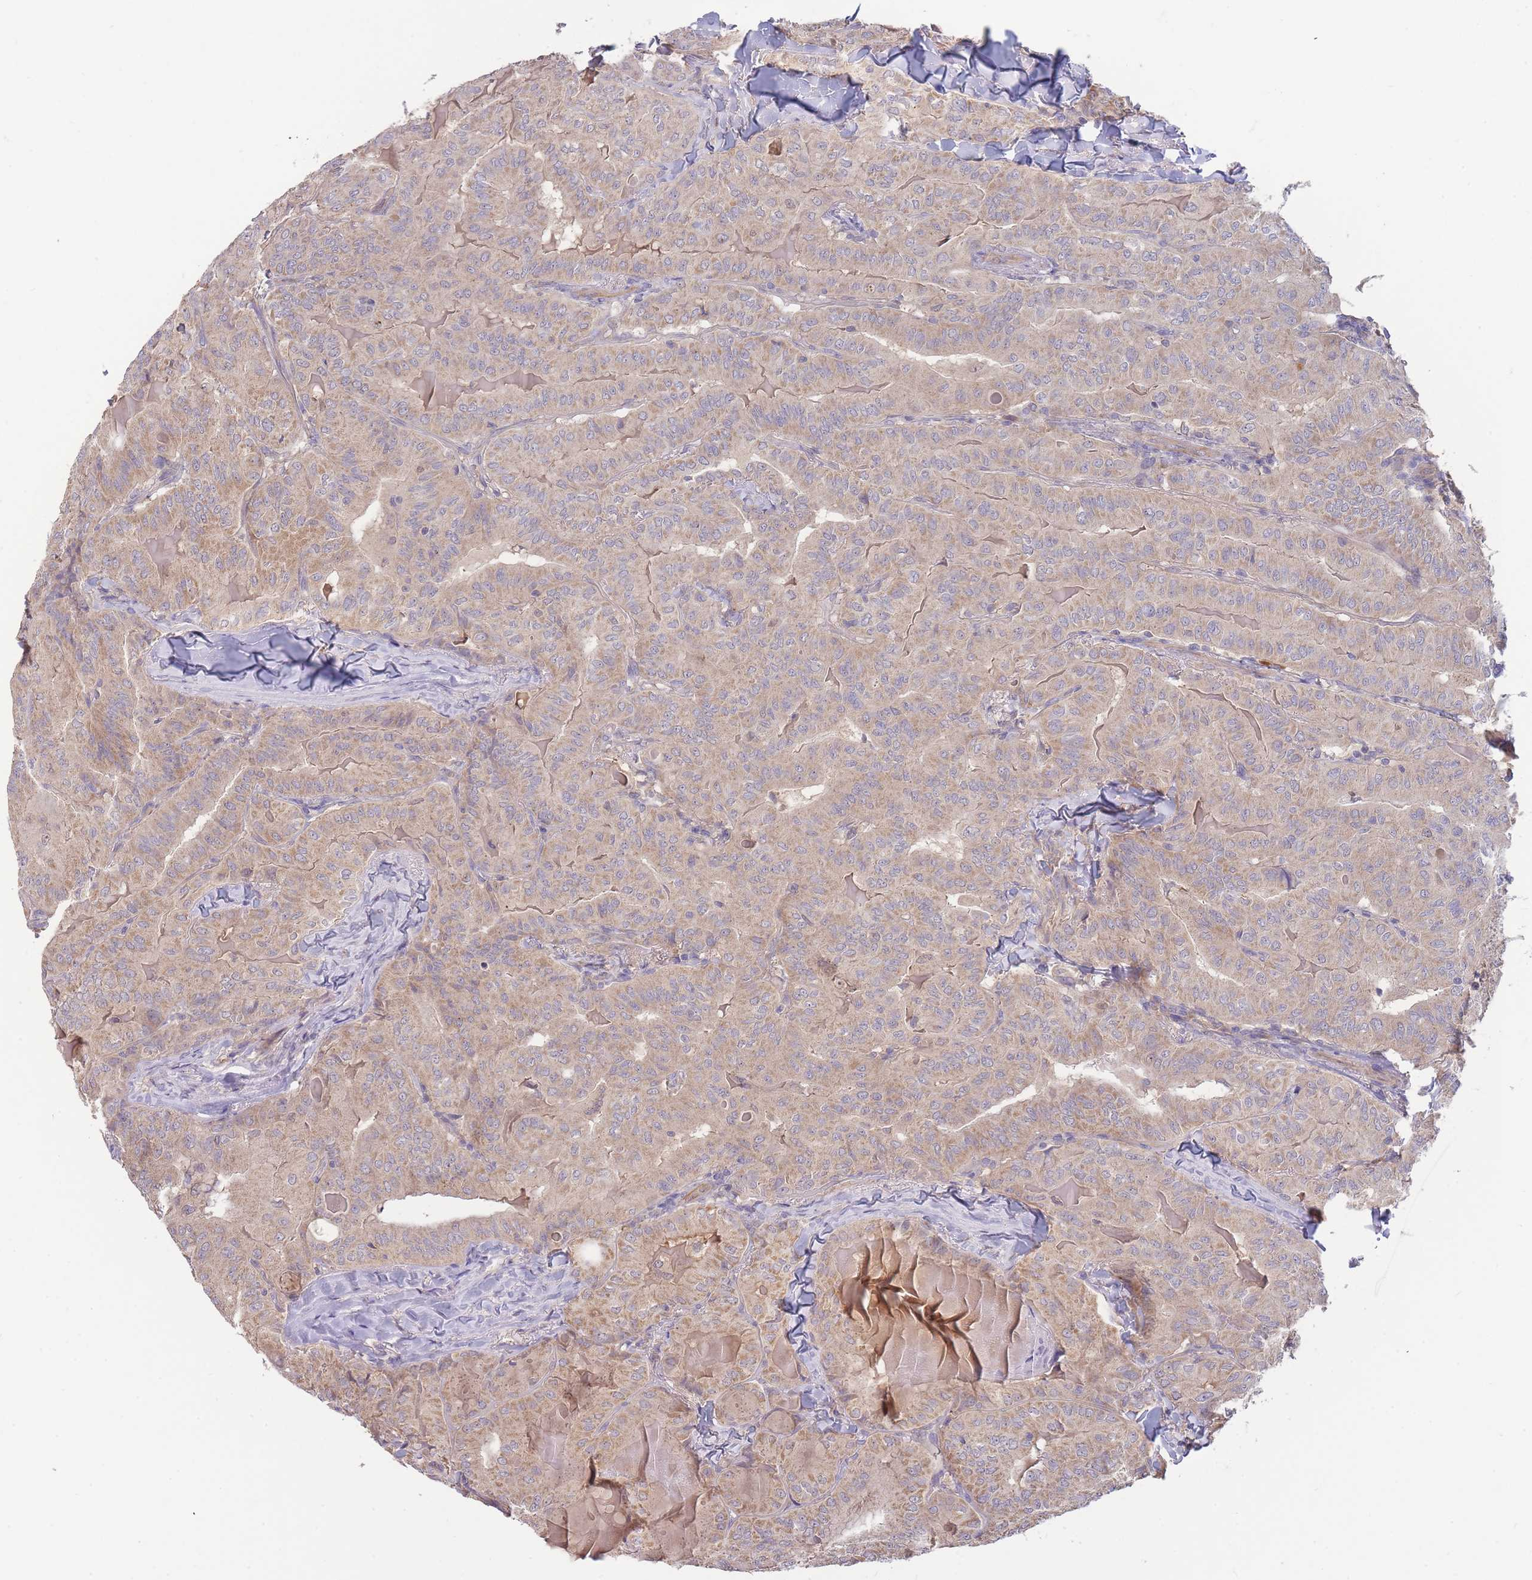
{"staining": {"intensity": "weak", "quantity": ">75%", "location": "cytoplasmic/membranous"}, "tissue": "thyroid cancer", "cell_type": "Tumor cells", "image_type": "cancer", "snomed": [{"axis": "morphology", "description": "Papillary adenocarcinoma, NOS"}, {"axis": "topography", "description": "Thyroid gland"}], "caption": "A brown stain labels weak cytoplasmic/membranous expression of a protein in thyroid cancer (papillary adenocarcinoma) tumor cells. (DAB (3,3'-diaminobenzidine) IHC, brown staining for protein, blue staining for nuclei).", "gene": "NDUFAF5", "patient": {"sex": "female", "age": 68}}